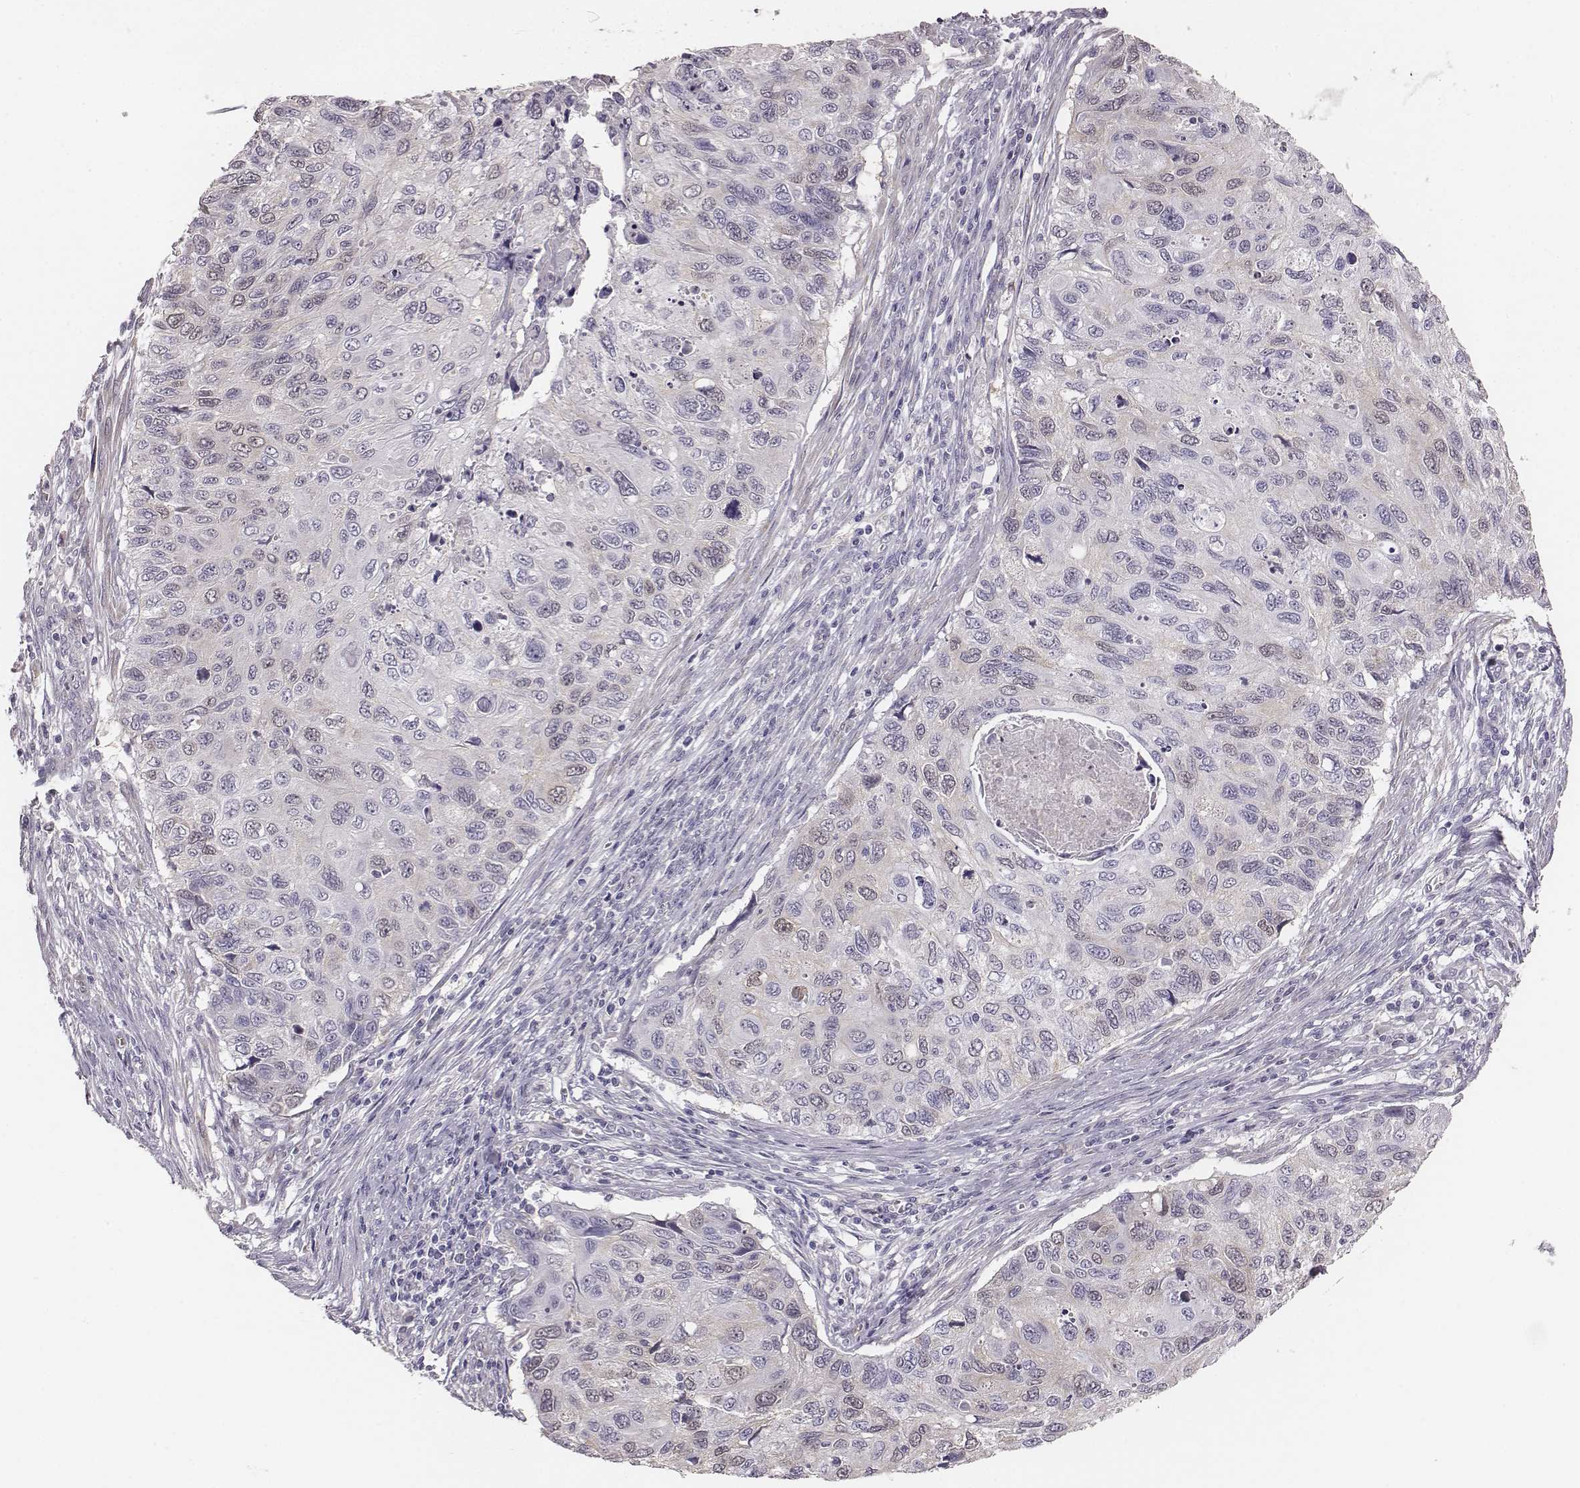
{"staining": {"intensity": "negative", "quantity": "none", "location": "none"}, "tissue": "cervical cancer", "cell_type": "Tumor cells", "image_type": "cancer", "snomed": [{"axis": "morphology", "description": "Squamous cell carcinoma, NOS"}, {"axis": "topography", "description": "Cervix"}], "caption": "A high-resolution image shows immunohistochemistry (IHC) staining of squamous cell carcinoma (cervical), which reveals no significant positivity in tumor cells.", "gene": "PBK", "patient": {"sex": "female", "age": 70}}